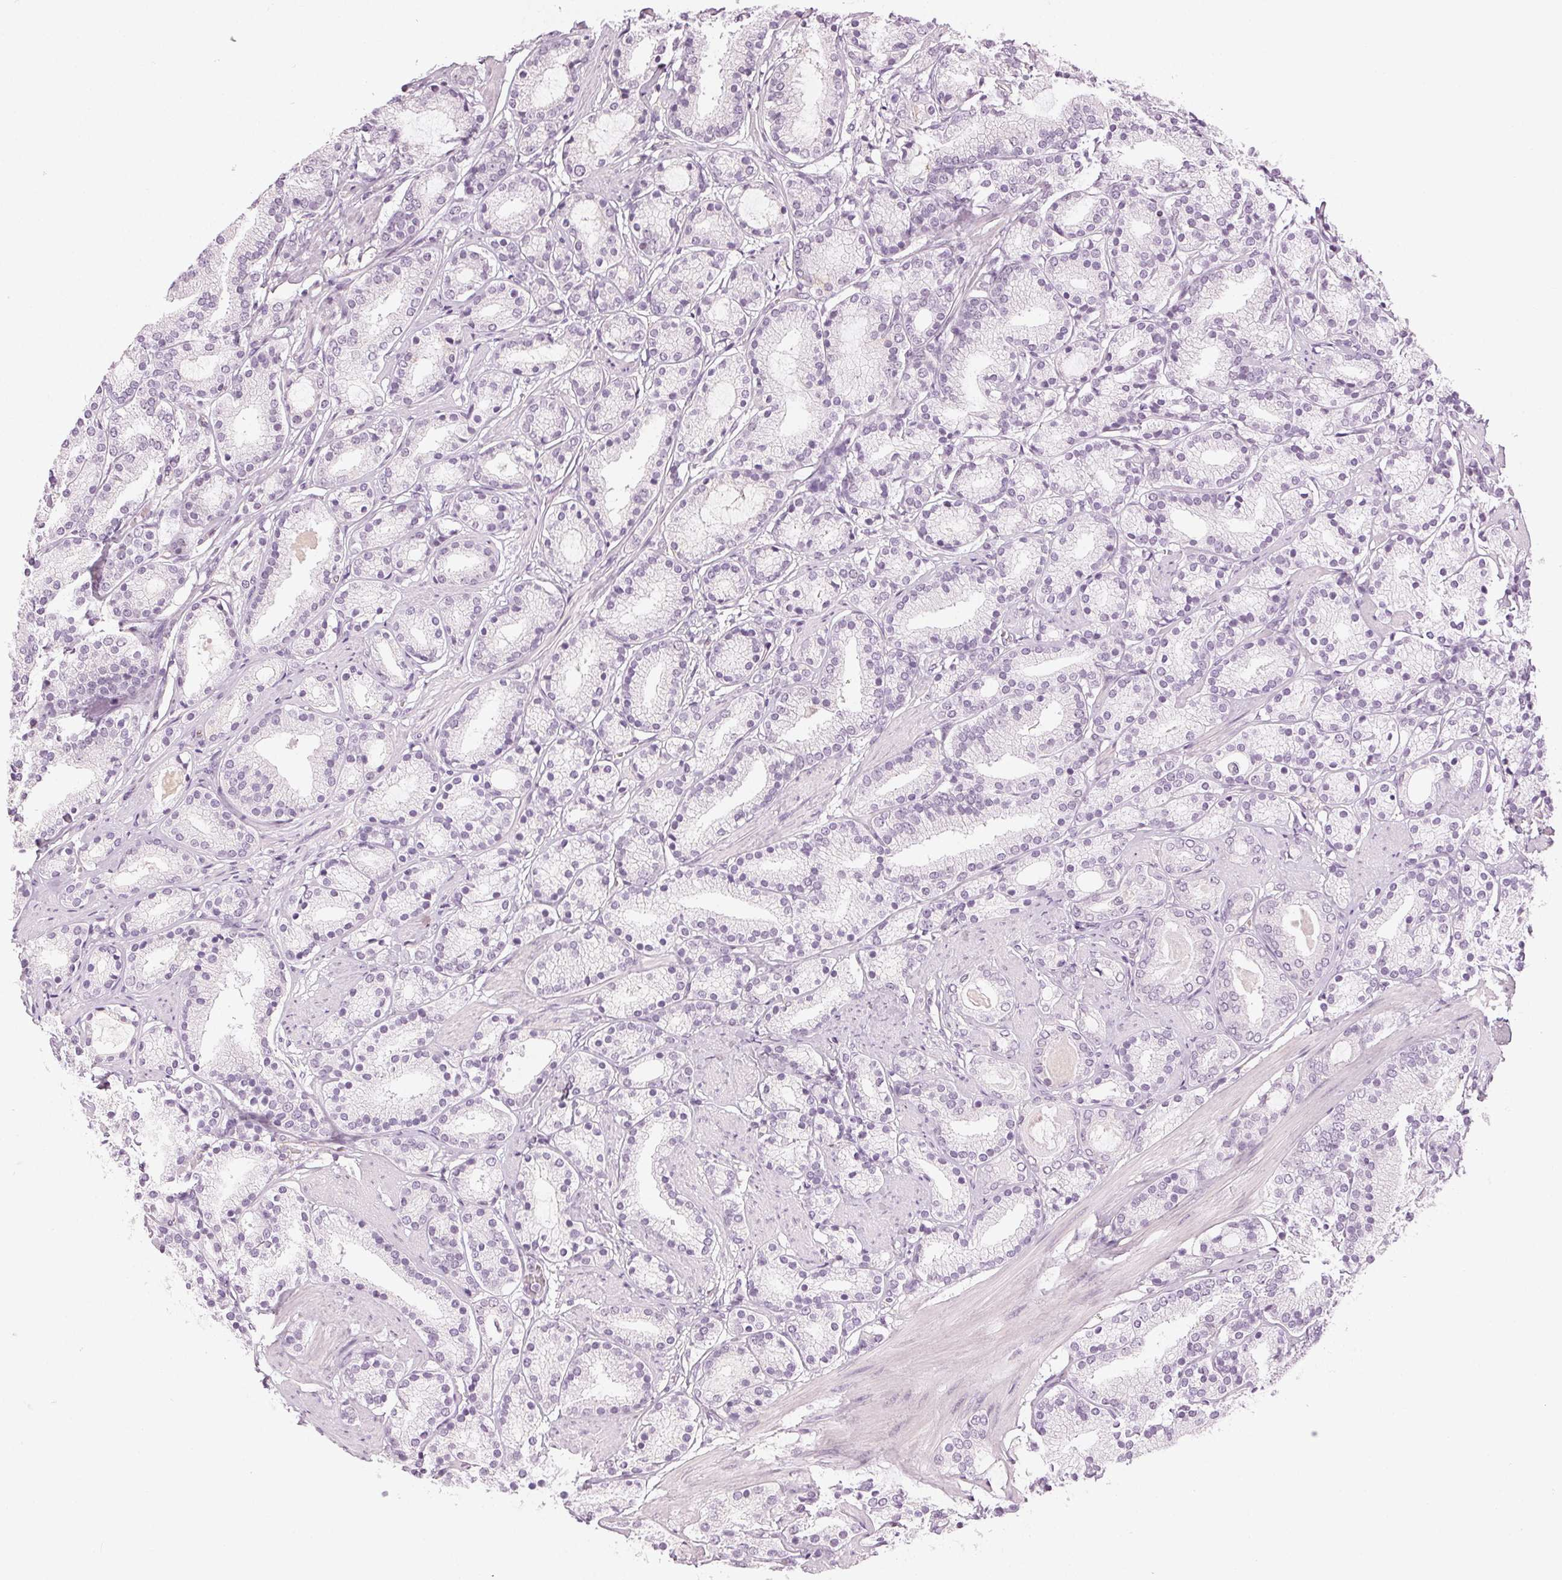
{"staining": {"intensity": "negative", "quantity": "none", "location": "none"}, "tissue": "prostate cancer", "cell_type": "Tumor cells", "image_type": "cancer", "snomed": [{"axis": "morphology", "description": "Adenocarcinoma, High grade"}, {"axis": "topography", "description": "Prostate"}], "caption": "Immunohistochemical staining of human prostate high-grade adenocarcinoma displays no significant staining in tumor cells.", "gene": "AIF1L", "patient": {"sex": "male", "age": 63}}